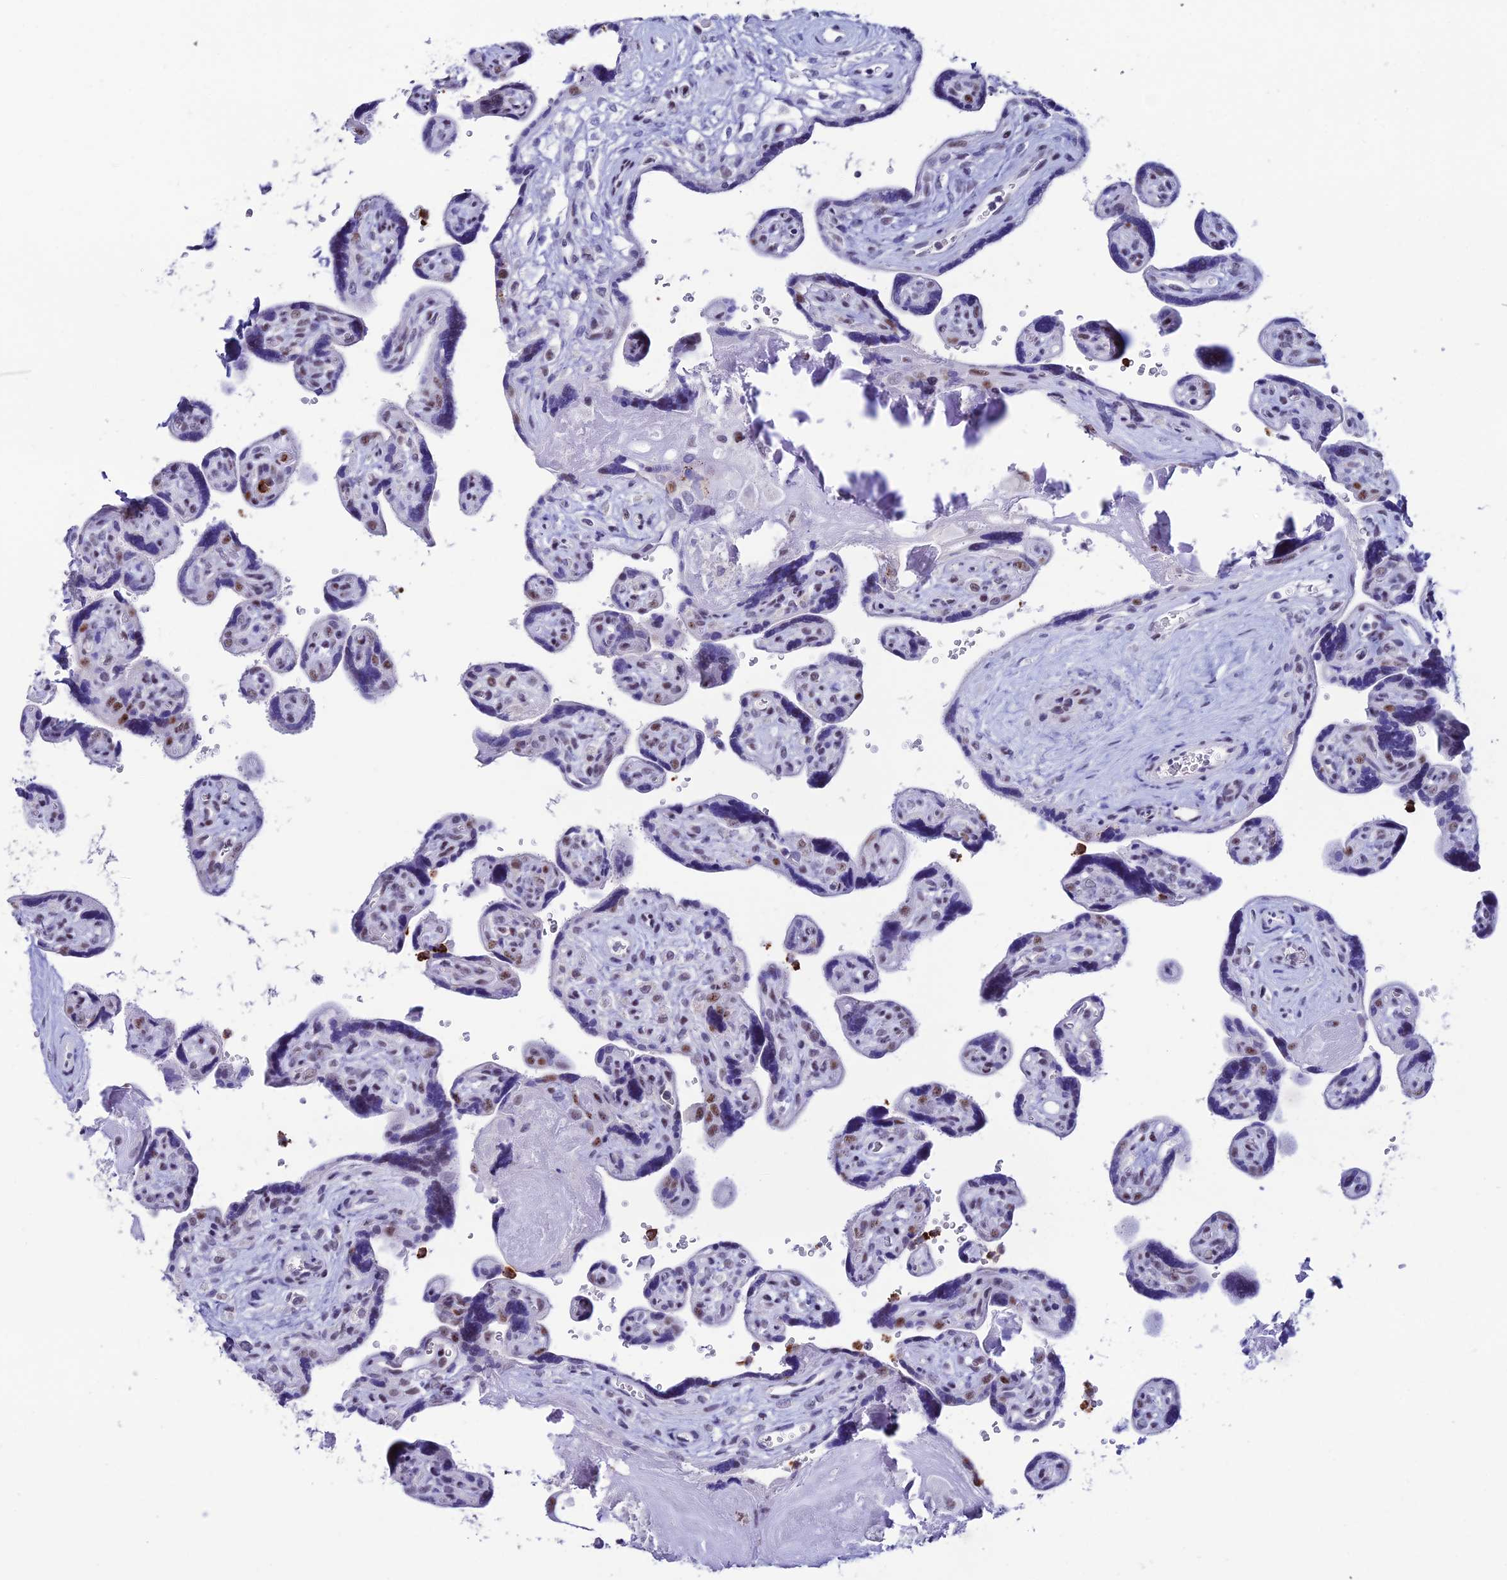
{"staining": {"intensity": "weak", "quantity": "<25%", "location": "nuclear"}, "tissue": "placenta", "cell_type": "Decidual cells", "image_type": "normal", "snomed": [{"axis": "morphology", "description": "Normal tissue, NOS"}, {"axis": "topography", "description": "Placenta"}], "caption": "This micrograph is of unremarkable placenta stained with IHC to label a protein in brown with the nuclei are counter-stained blue. There is no staining in decidual cells.", "gene": "MFSD2B", "patient": {"sex": "female", "age": 39}}